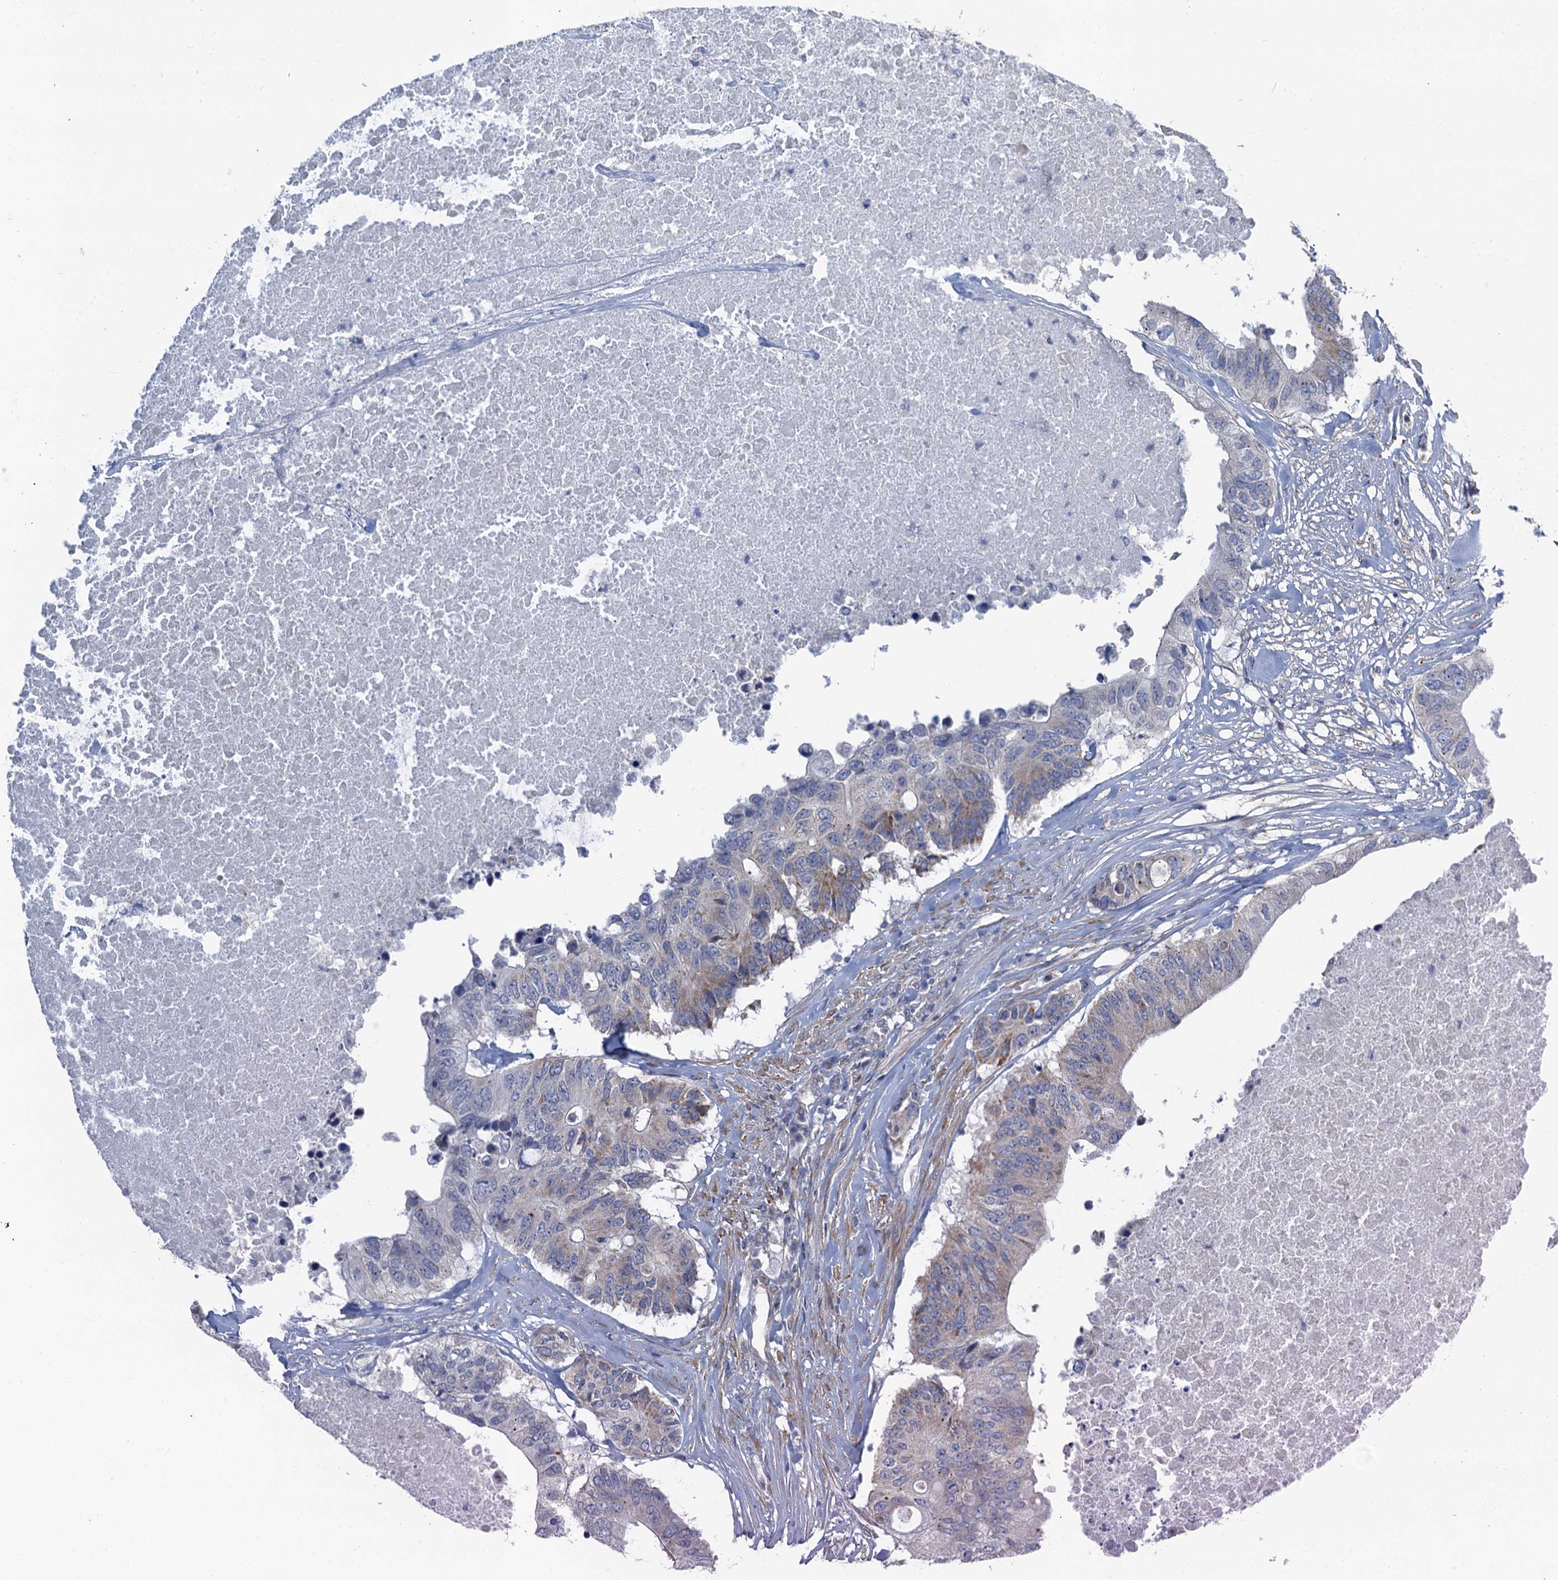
{"staining": {"intensity": "negative", "quantity": "none", "location": "none"}, "tissue": "colorectal cancer", "cell_type": "Tumor cells", "image_type": "cancer", "snomed": [{"axis": "morphology", "description": "Adenocarcinoma, NOS"}, {"axis": "topography", "description": "Colon"}], "caption": "Colorectal cancer stained for a protein using immunohistochemistry exhibits no expression tumor cells.", "gene": "POGLUT3", "patient": {"sex": "male", "age": 71}}